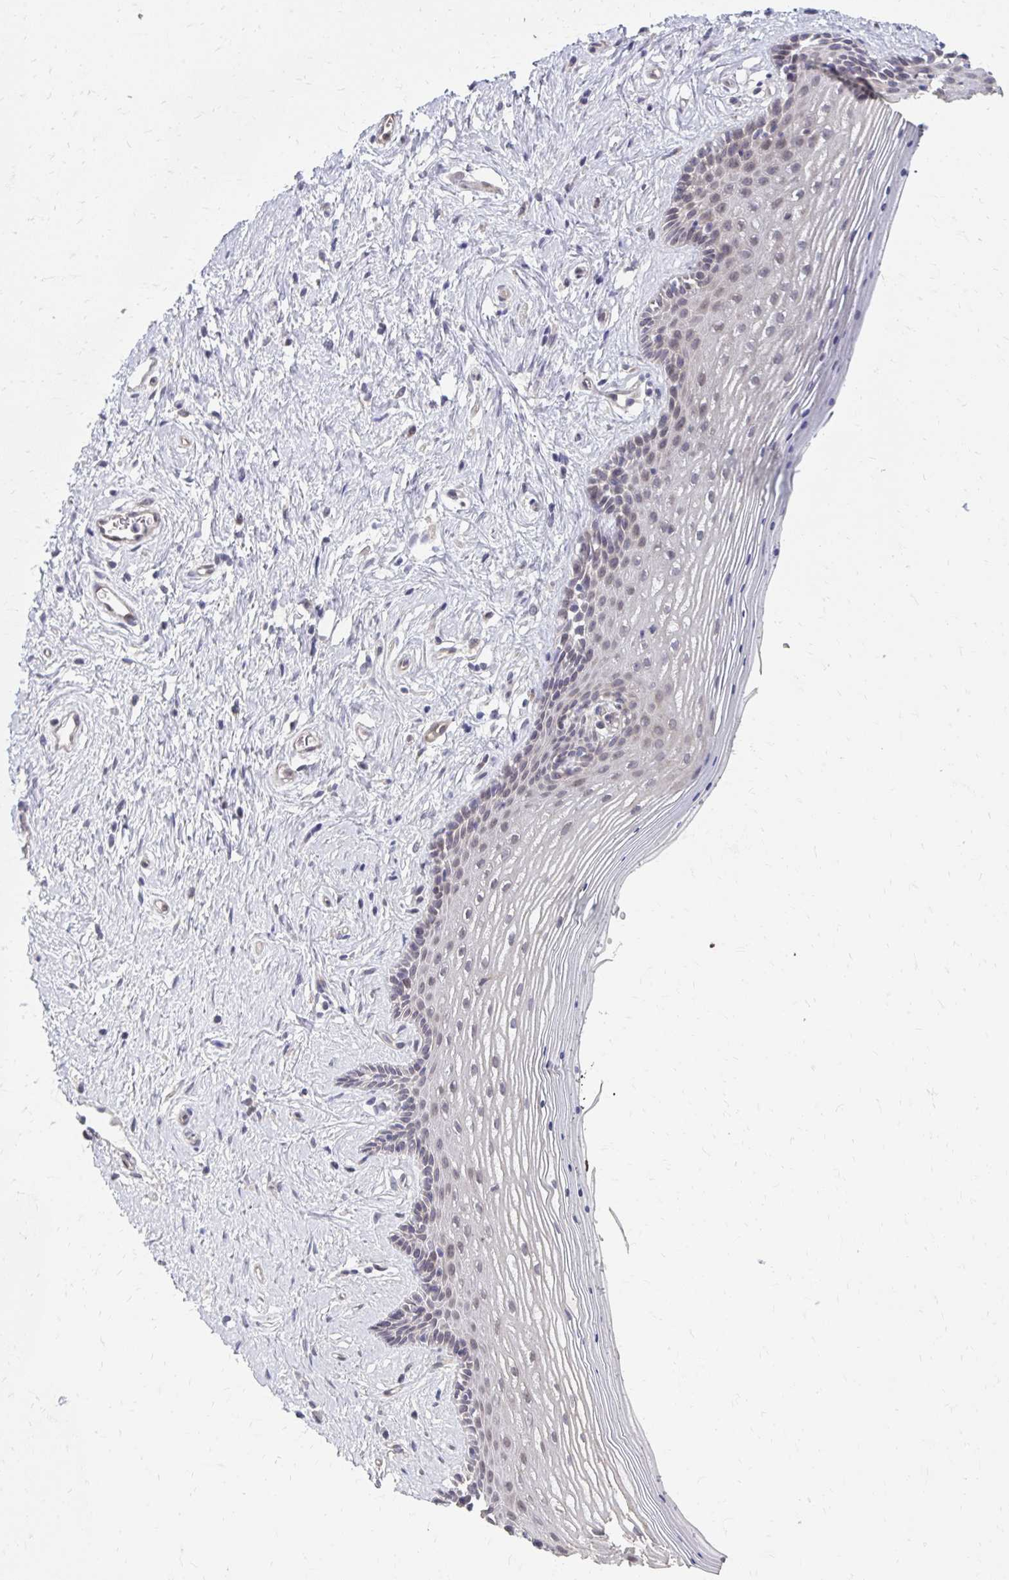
{"staining": {"intensity": "negative", "quantity": "none", "location": "none"}, "tissue": "vagina", "cell_type": "Squamous epithelial cells", "image_type": "normal", "snomed": [{"axis": "morphology", "description": "Normal tissue, NOS"}, {"axis": "topography", "description": "Vagina"}], "caption": "A high-resolution image shows immunohistochemistry (IHC) staining of benign vagina, which exhibits no significant staining in squamous epithelial cells. (DAB (3,3'-diaminobenzidine) immunohistochemistry (IHC) with hematoxylin counter stain).", "gene": "ITPR2", "patient": {"sex": "female", "age": 42}}